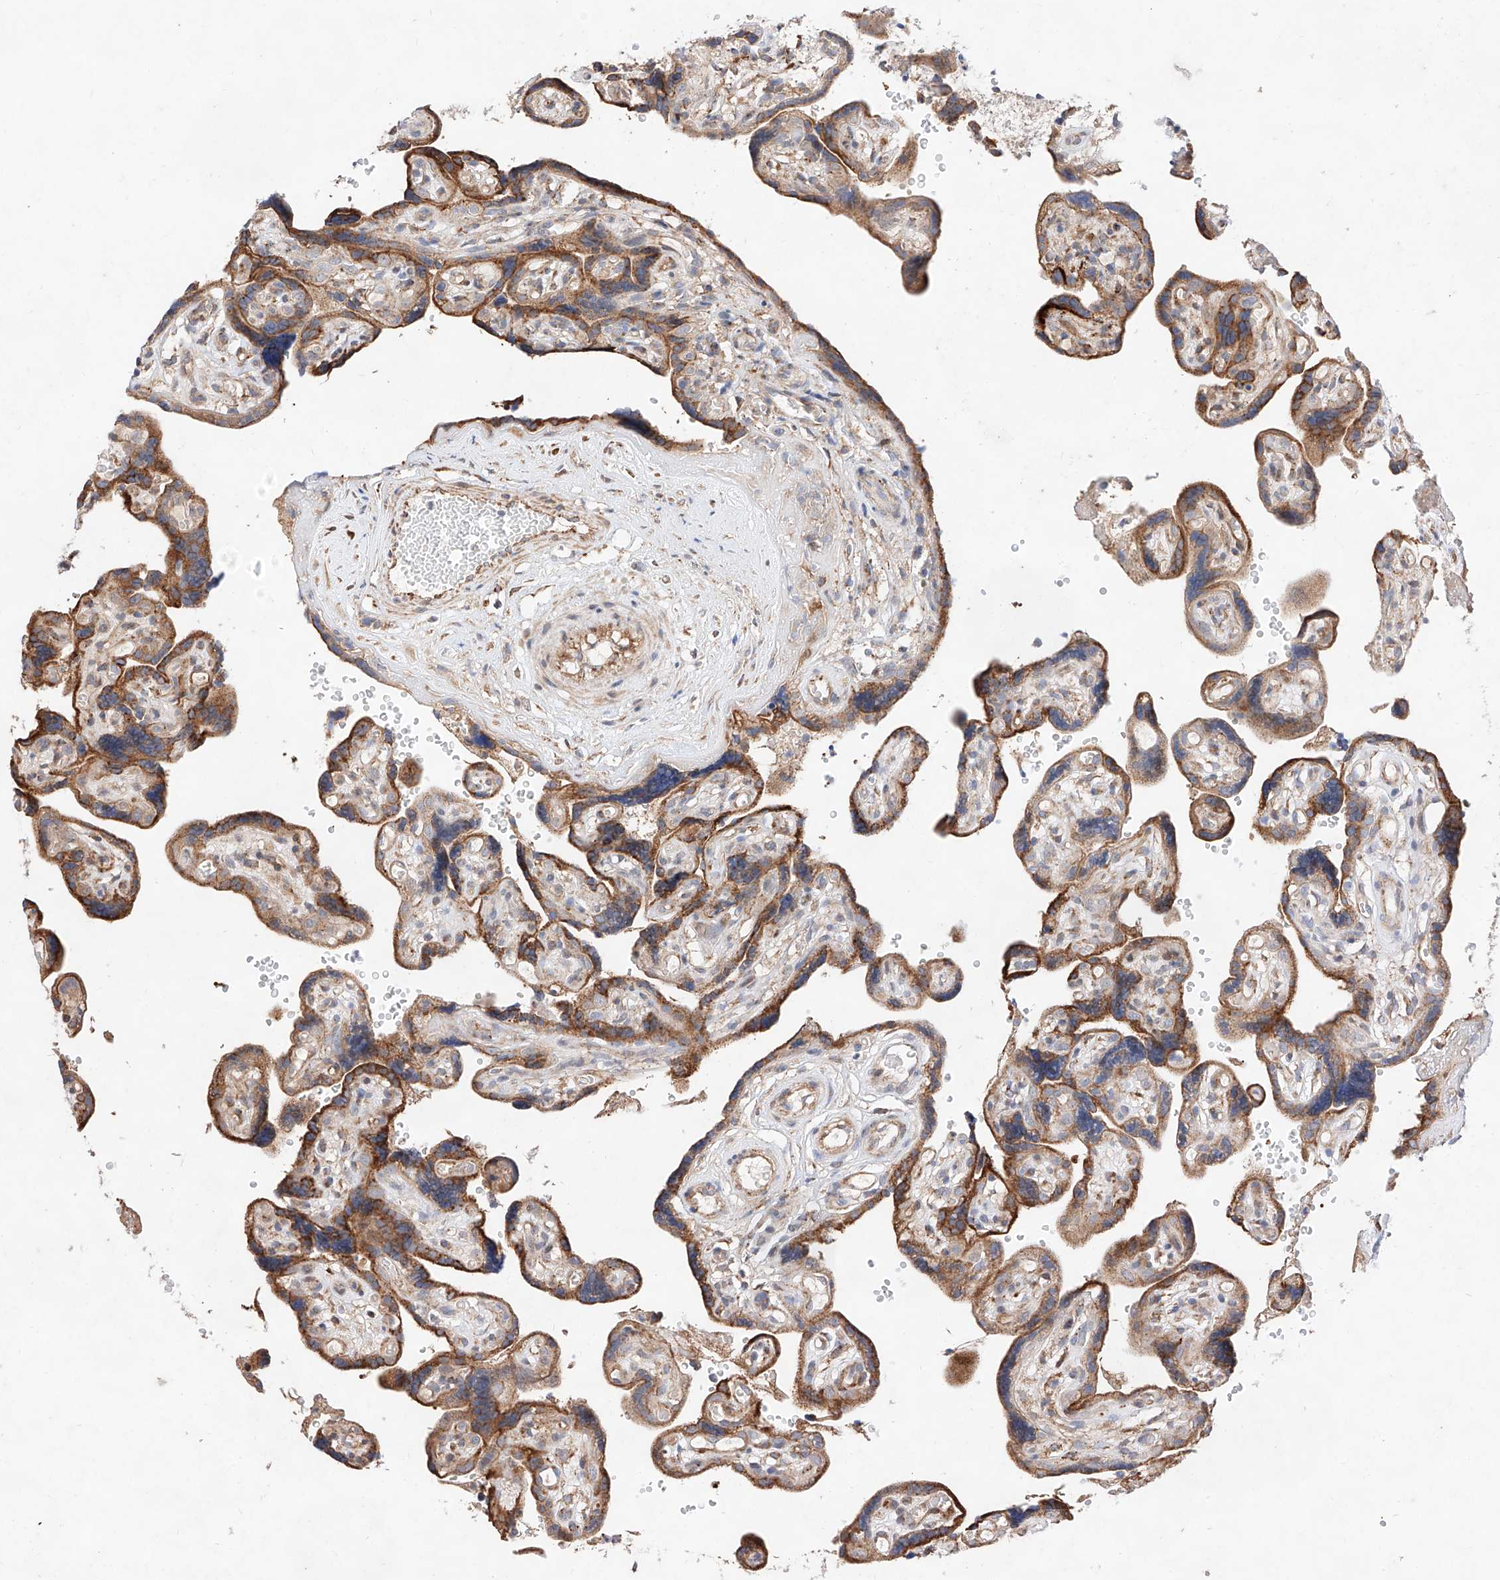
{"staining": {"intensity": "strong", "quantity": ">75%", "location": "cytoplasmic/membranous"}, "tissue": "placenta", "cell_type": "Decidual cells", "image_type": "normal", "snomed": [{"axis": "morphology", "description": "Normal tissue, NOS"}, {"axis": "topography", "description": "Placenta"}], "caption": "Immunohistochemical staining of benign human placenta demonstrates strong cytoplasmic/membranous protein staining in about >75% of decidual cells. (Stains: DAB (3,3'-diaminobenzidine) in brown, nuclei in blue, Microscopy: brightfield microscopy at high magnification).", "gene": "ATP9B", "patient": {"sex": "female", "age": 30}}